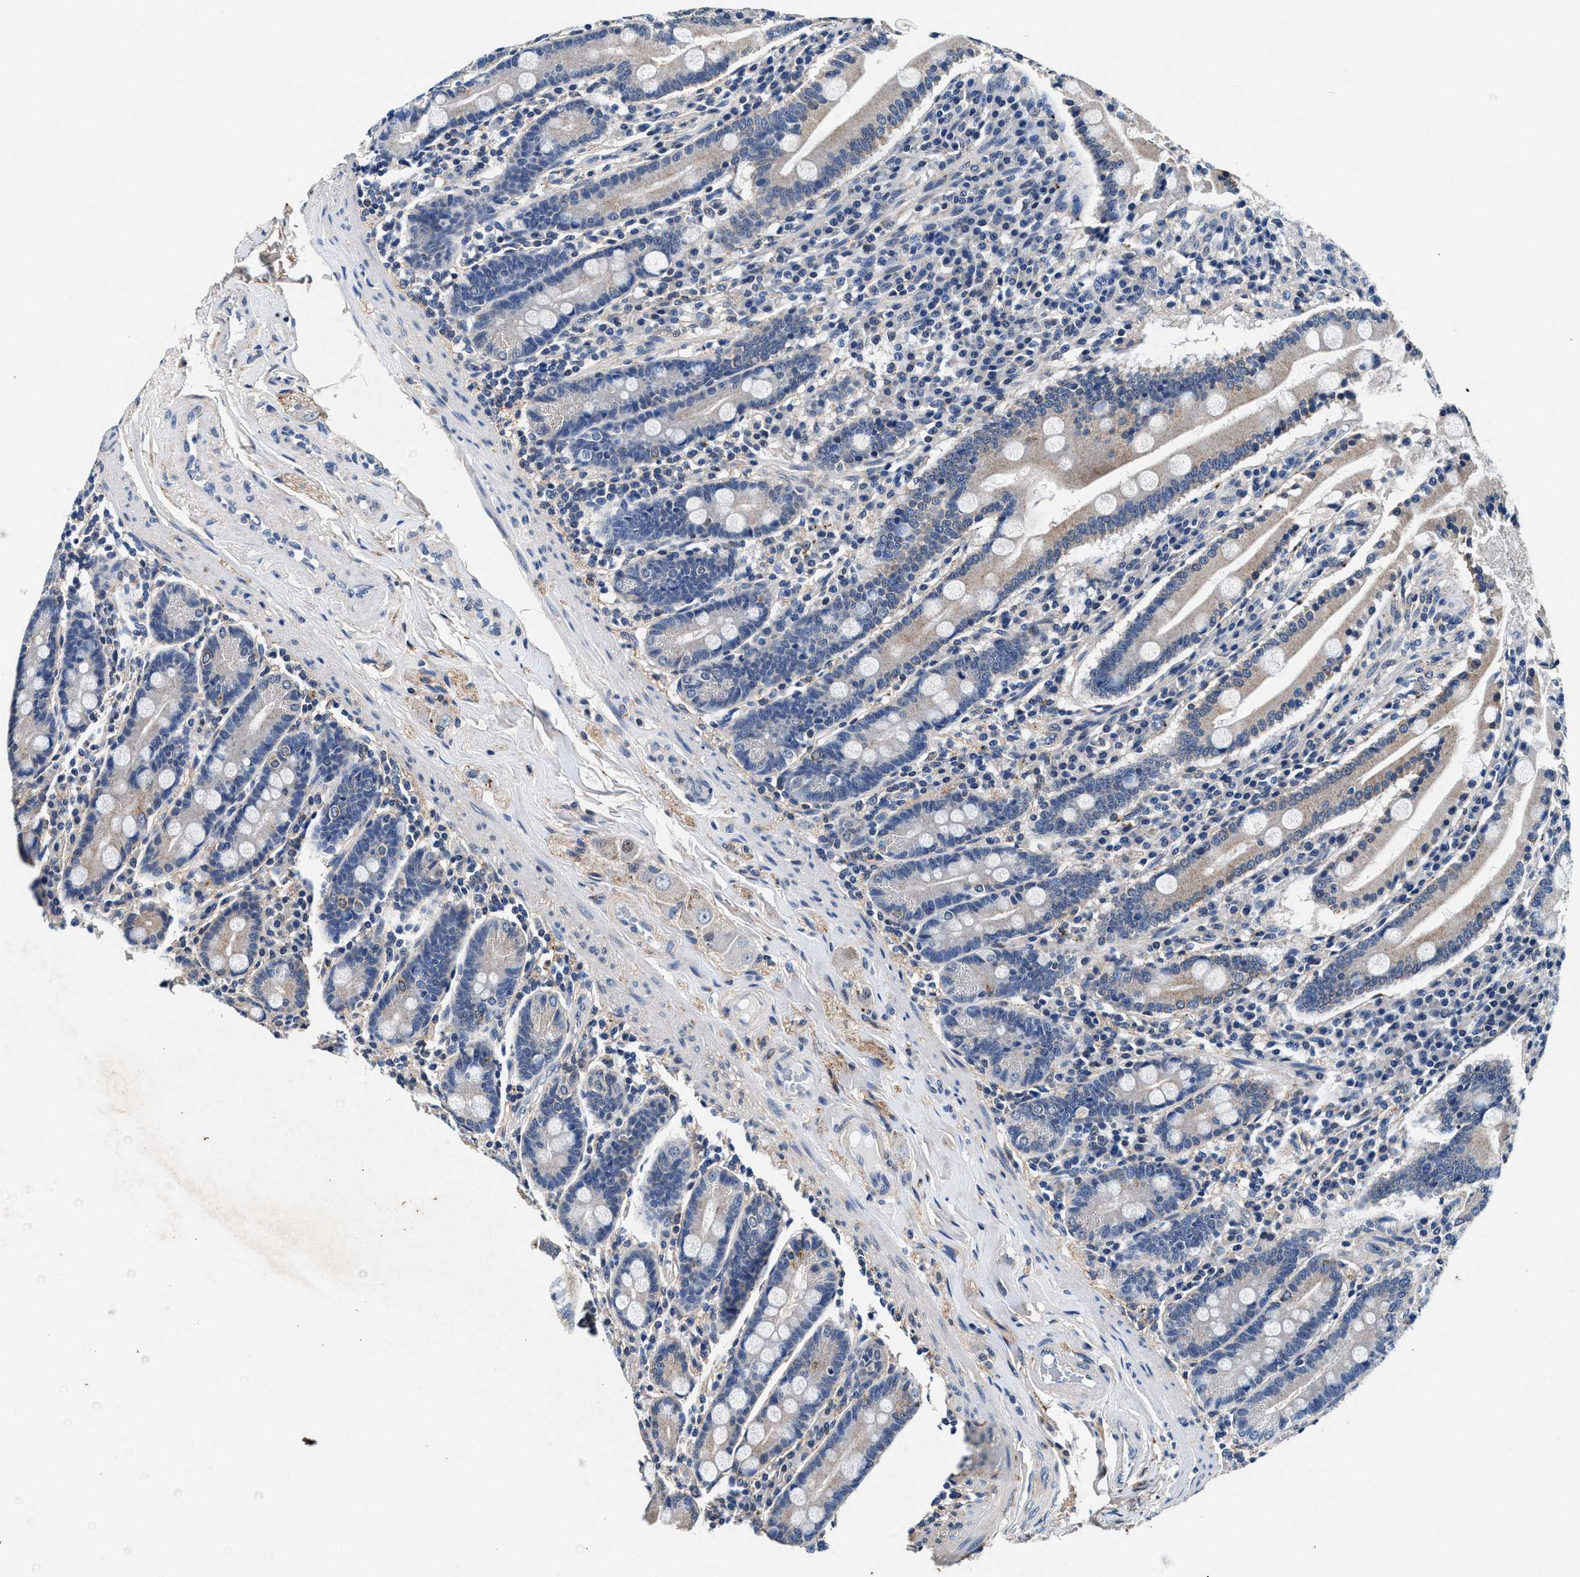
{"staining": {"intensity": "weak", "quantity": "25%-75%", "location": "cytoplasmic/membranous"}, "tissue": "duodenum", "cell_type": "Glandular cells", "image_type": "normal", "snomed": [{"axis": "morphology", "description": "Normal tissue, NOS"}, {"axis": "topography", "description": "Duodenum"}], "caption": "High-magnification brightfield microscopy of unremarkable duodenum stained with DAB (brown) and counterstained with hematoxylin (blue). glandular cells exhibit weak cytoplasmic/membranous staining is identified in about25%-75% of cells. (DAB = brown stain, brightfield microscopy at high magnification).", "gene": "SLC8A1", "patient": {"sex": "male", "age": 50}}